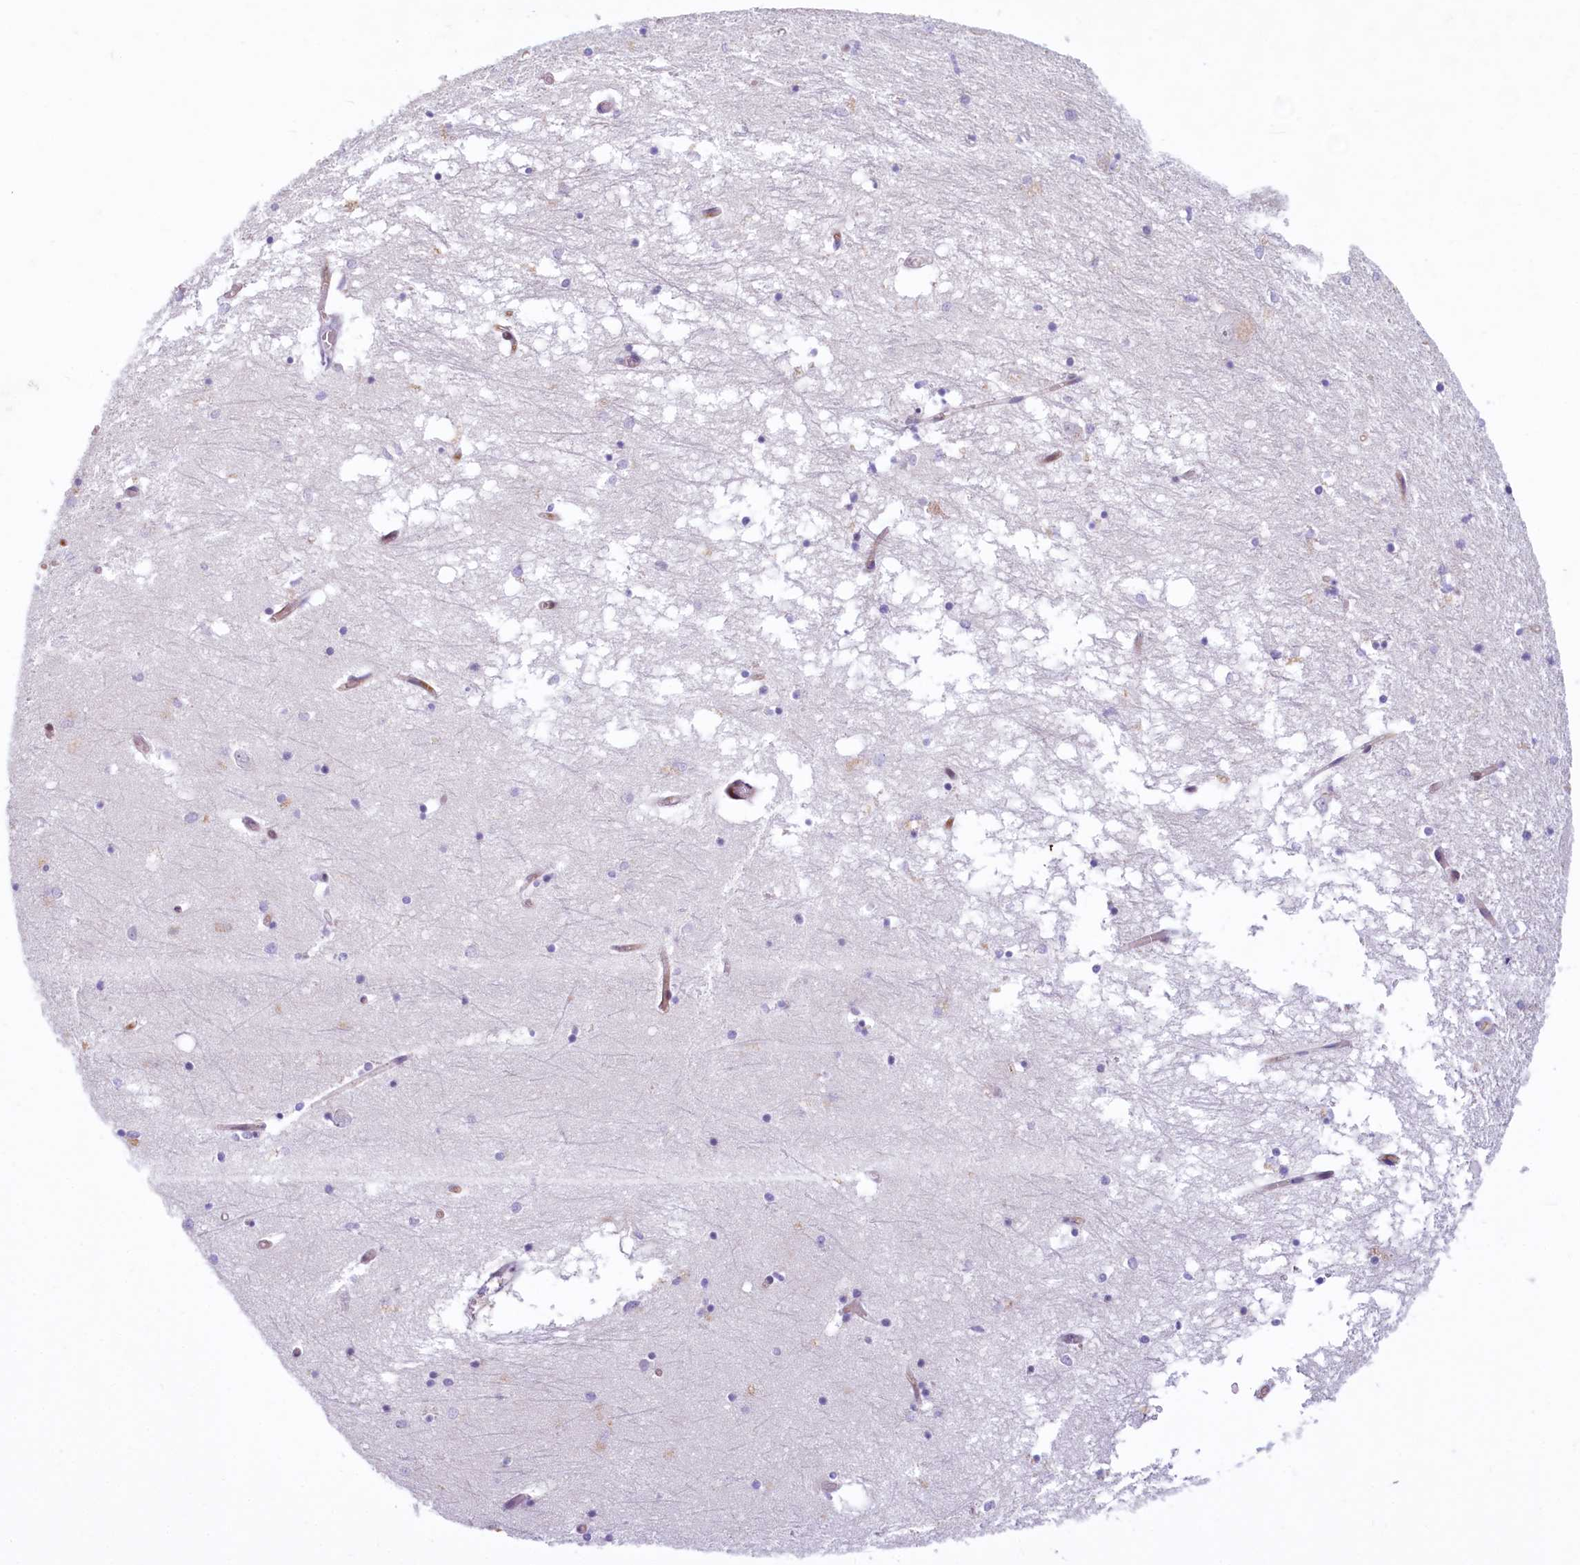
{"staining": {"intensity": "negative", "quantity": "none", "location": "none"}, "tissue": "hippocampus", "cell_type": "Glial cells", "image_type": "normal", "snomed": [{"axis": "morphology", "description": "Normal tissue, NOS"}, {"axis": "topography", "description": "Hippocampus"}], "caption": "This histopathology image is of unremarkable hippocampus stained with IHC to label a protein in brown with the nuclei are counter-stained blue. There is no expression in glial cells. Nuclei are stained in blue.", "gene": "PROCR", "patient": {"sex": "male", "age": 70}}